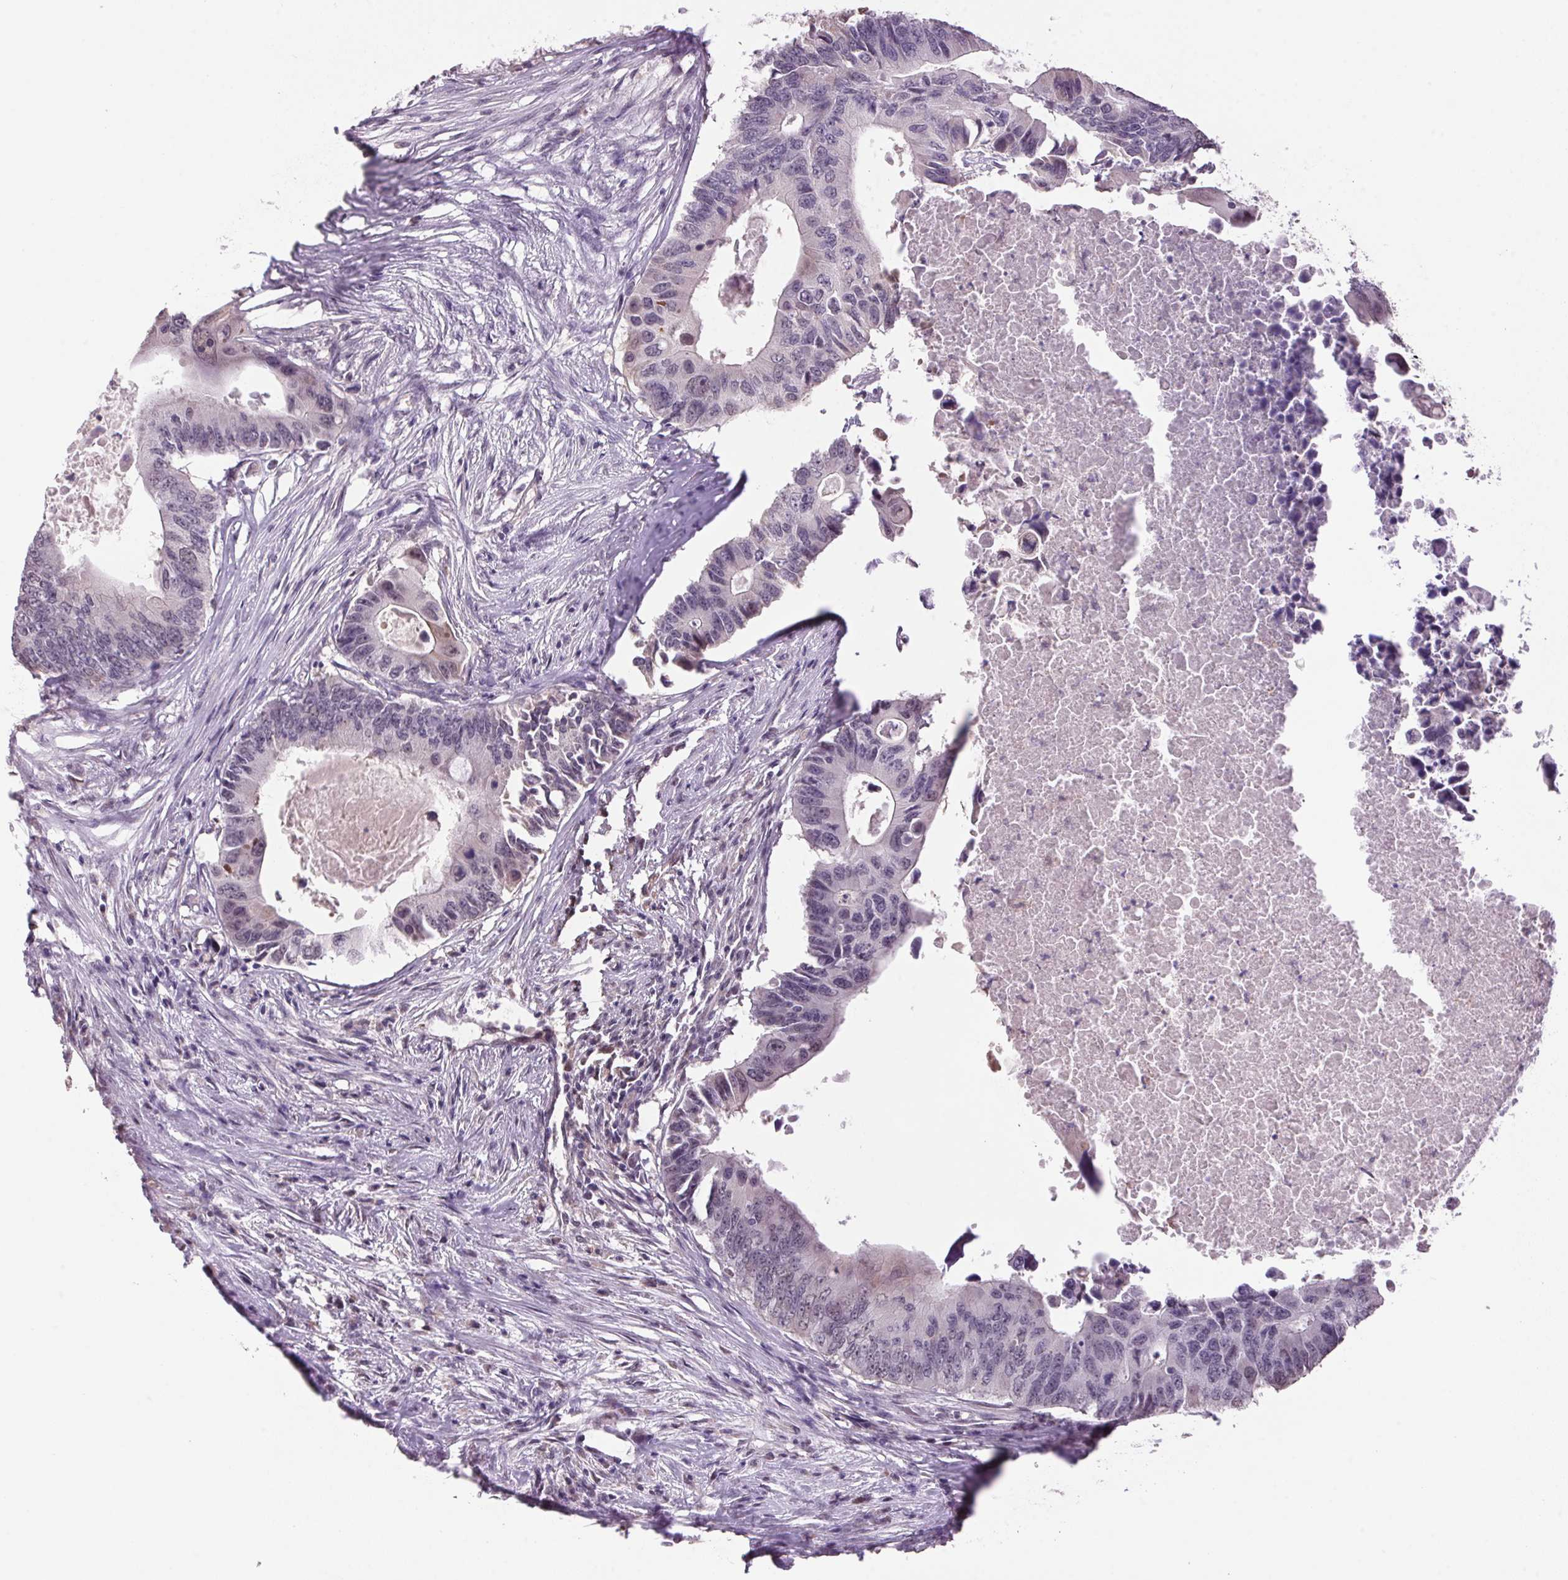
{"staining": {"intensity": "negative", "quantity": "none", "location": "none"}, "tissue": "colorectal cancer", "cell_type": "Tumor cells", "image_type": "cancer", "snomed": [{"axis": "morphology", "description": "Adenocarcinoma, NOS"}, {"axis": "topography", "description": "Colon"}], "caption": "IHC of human colorectal cancer (adenocarcinoma) reveals no expression in tumor cells.", "gene": "VWA3B", "patient": {"sex": "male", "age": 71}}